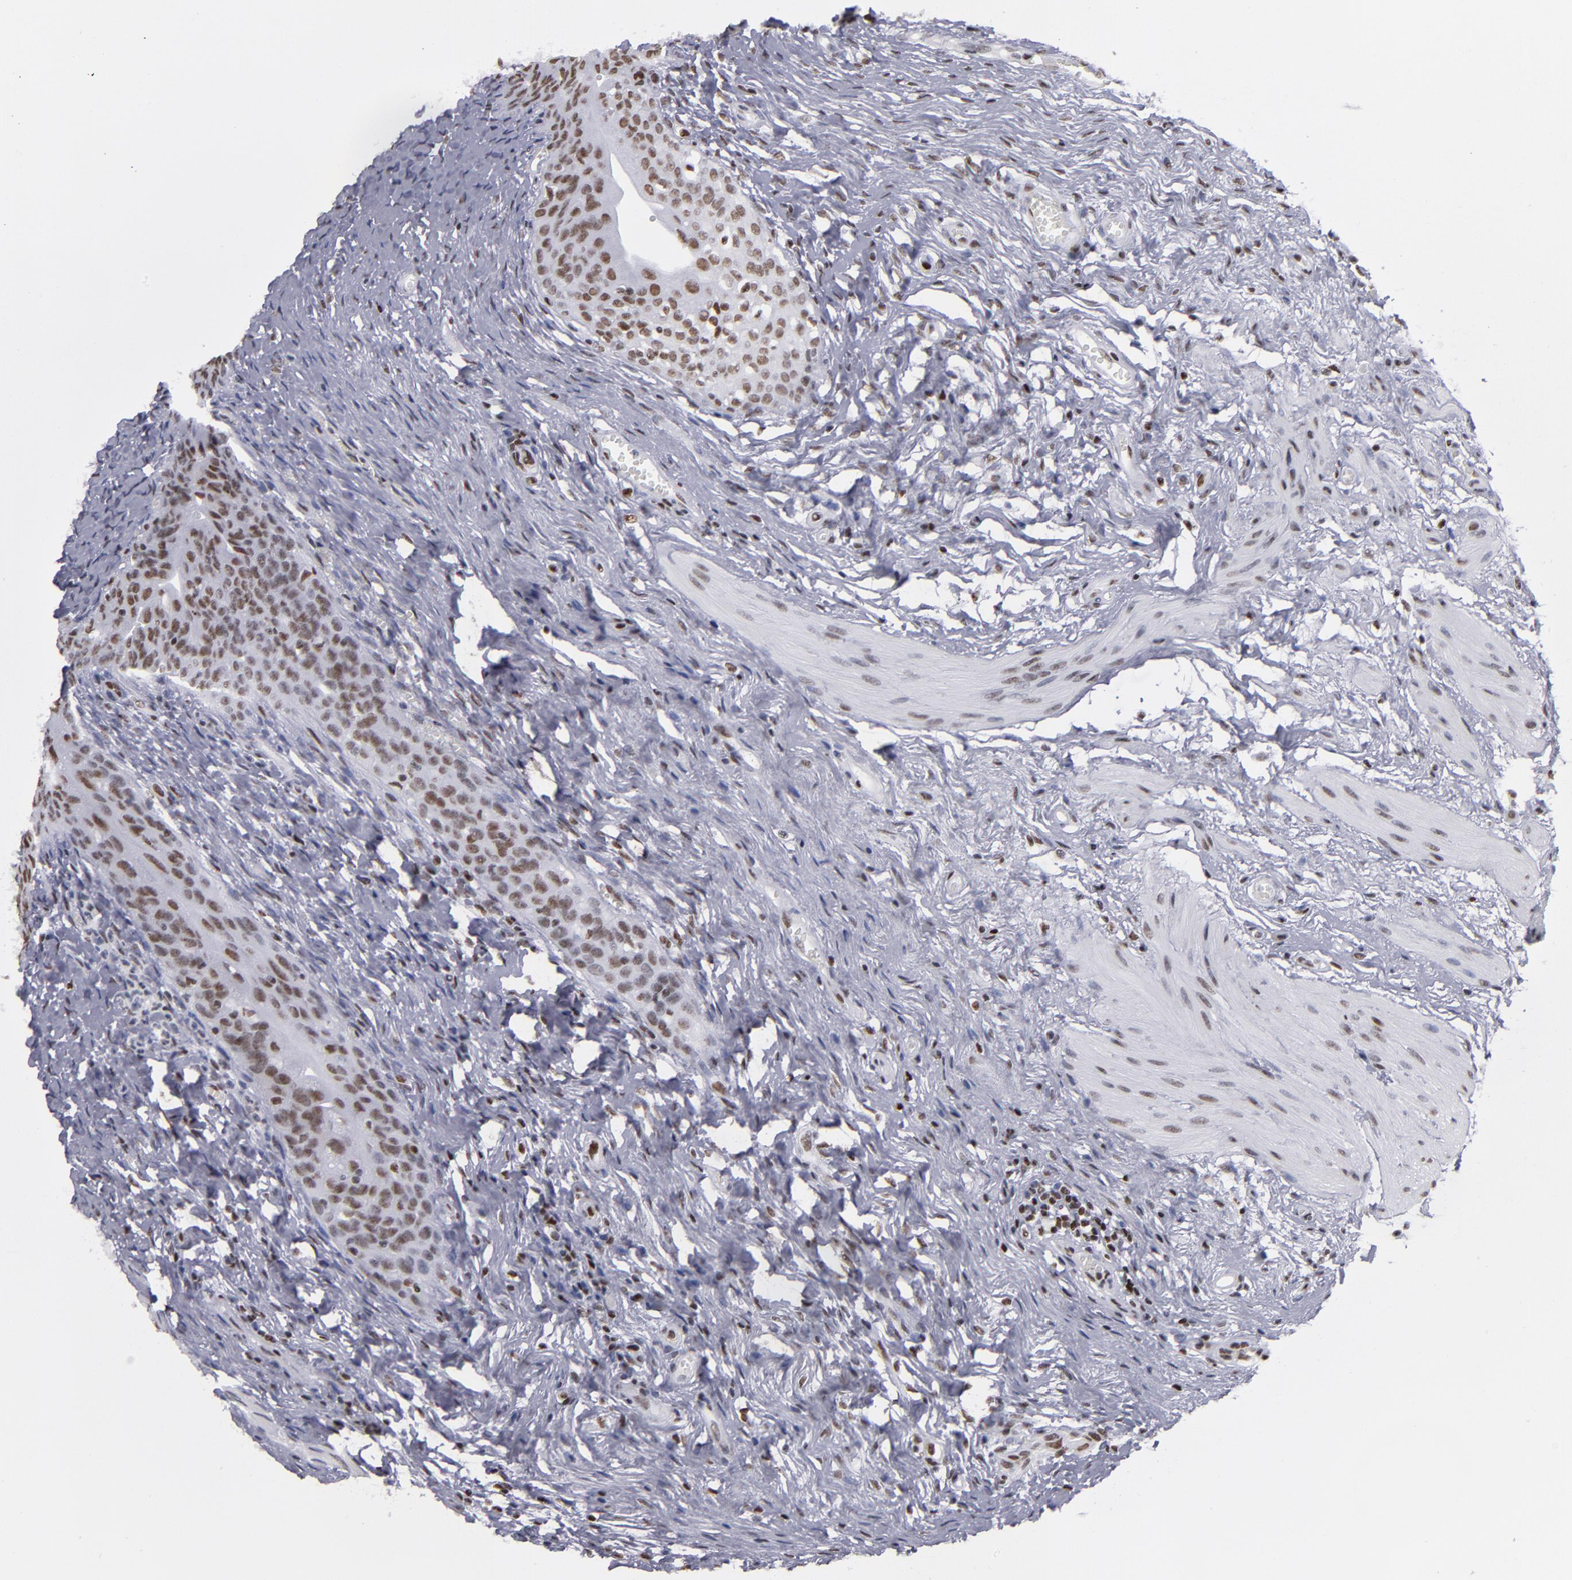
{"staining": {"intensity": "moderate", "quantity": ">75%", "location": "nuclear"}, "tissue": "urinary bladder", "cell_type": "Urothelial cells", "image_type": "normal", "snomed": [{"axis": "morphology", "description": "Normal tissue, NOS"}, {"axis": "topography", "description": "Urinary bladder"}], "caption": "The immunohistochemical stain shows moderate nuclear positivity in urothelial cells of normal urinary bladder.", "gene": "TERF2", "patient": {"sex": "female", "age": 55}}